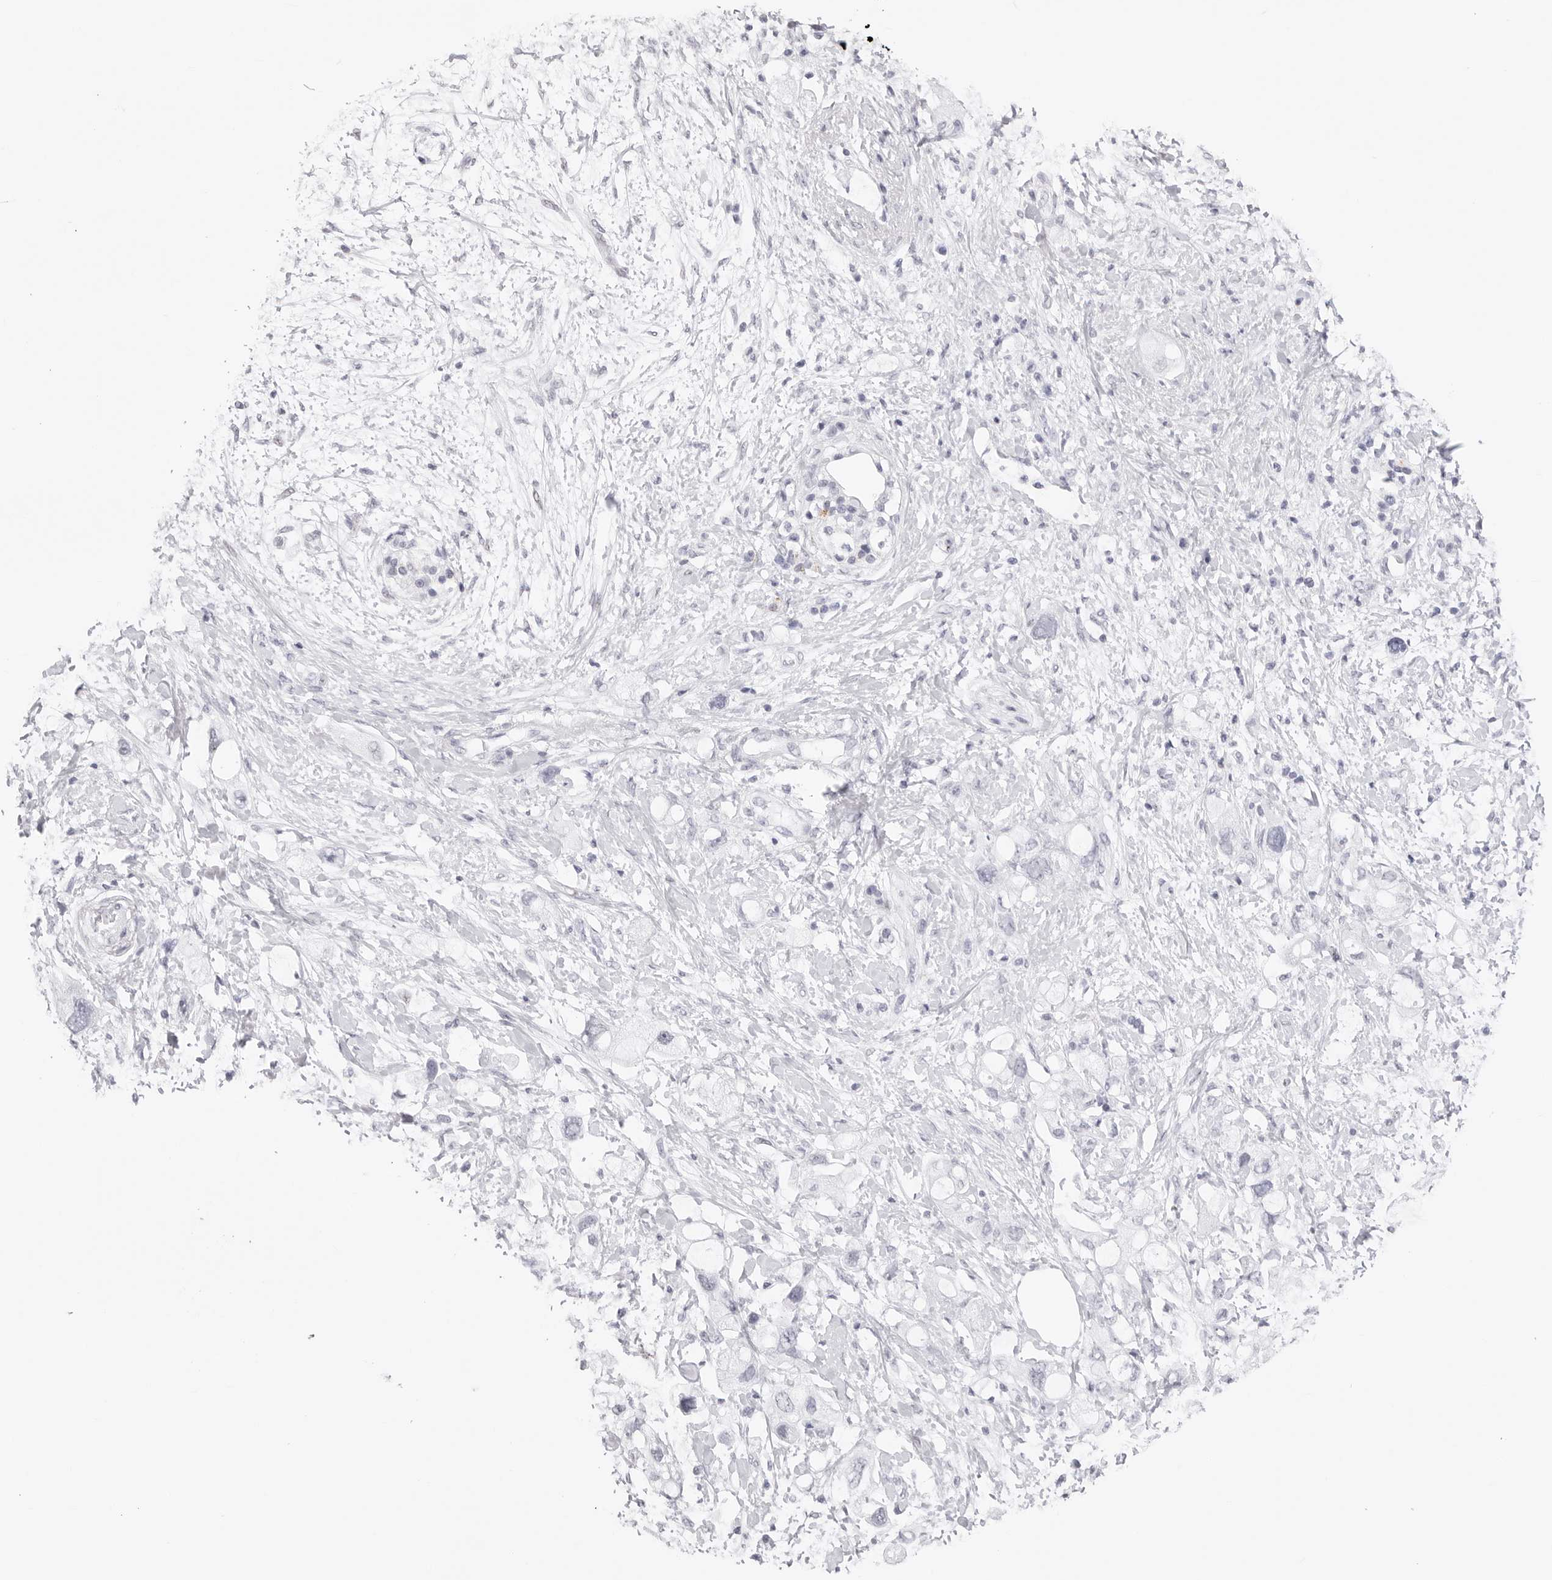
{"staining": {"intensity": "negative", "quantity": "none", "location": "none"}, "tissue": "pancreatic cancer", "cell_type": "Tumor cells", "image_type": "cancer", "snomed": [{"axis": "morphology", "description": "Adenocarcinoma, NOS"}, {"axis": "topography", "description": "Pancreas"}], "caption": "A high-resolution micrograph shows immunohistochemistry staining of pancreatic adenocarcinoma, which demonstrates no significant staining in tumor cells.", "gene": "TSSK1B", "patient": {"sex": "female", "age": 56}}